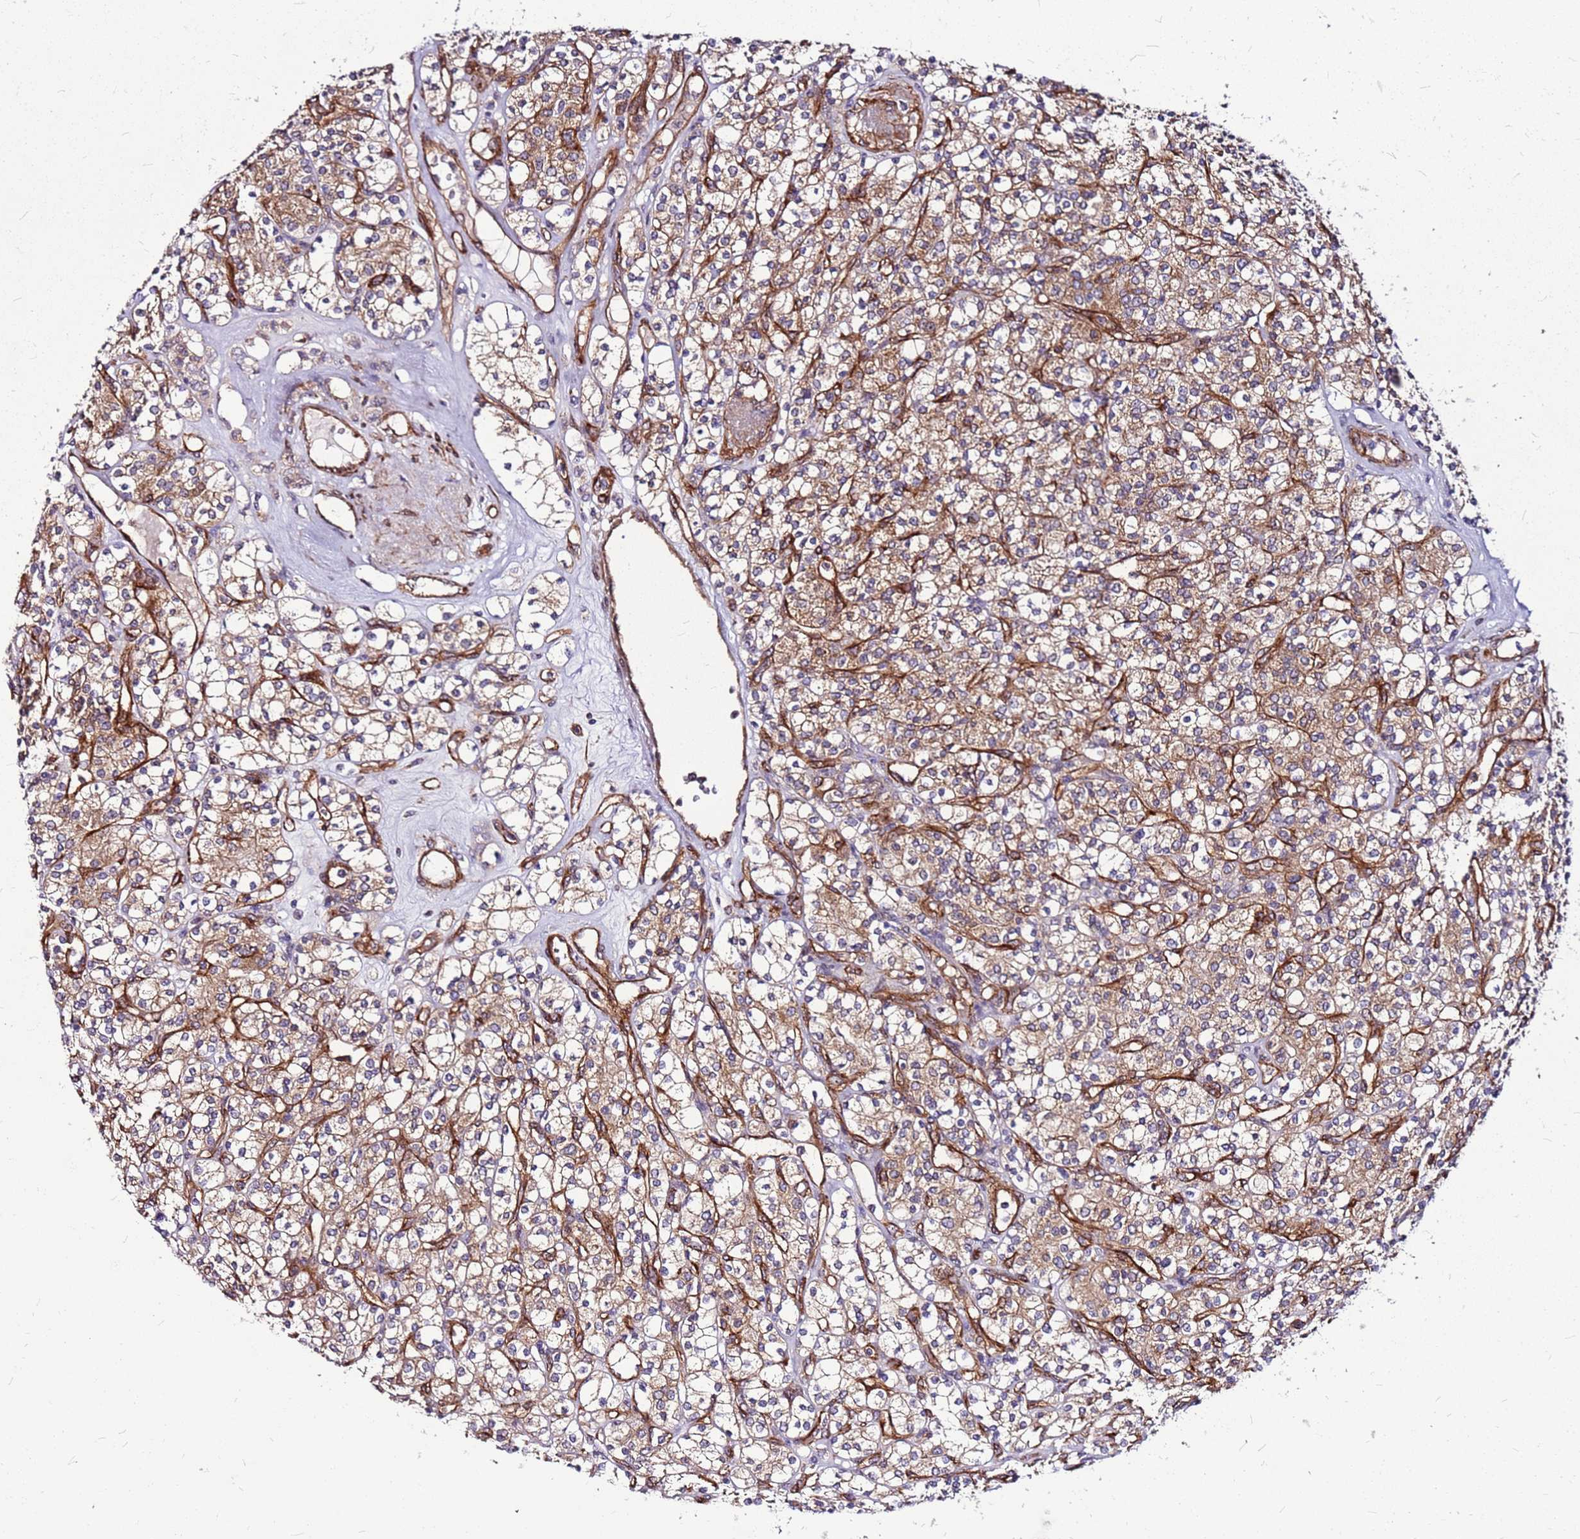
{"staining": {"intensity": "moderate", "quantity": ">75%", "location": "cytoplasmic/membranous"}, "tissue": "renal cancer", "cell_type": "Tumor cells", "image_type": "cancer", "snomed": [{"axis": "morphology", "description": "Adenocarcinoma, NOS"}, {"axis": "topography", "description": "Kidney"}], "caption": "A photomicrograph showing moderate cytoplasmic/membranous expression in approximately >75% of tumor cells in renal cancer, as visualized by brown immunohistochemical staining.", "gene": "TOPAZ1", "patient": {"sex": "male", "age": 77}}